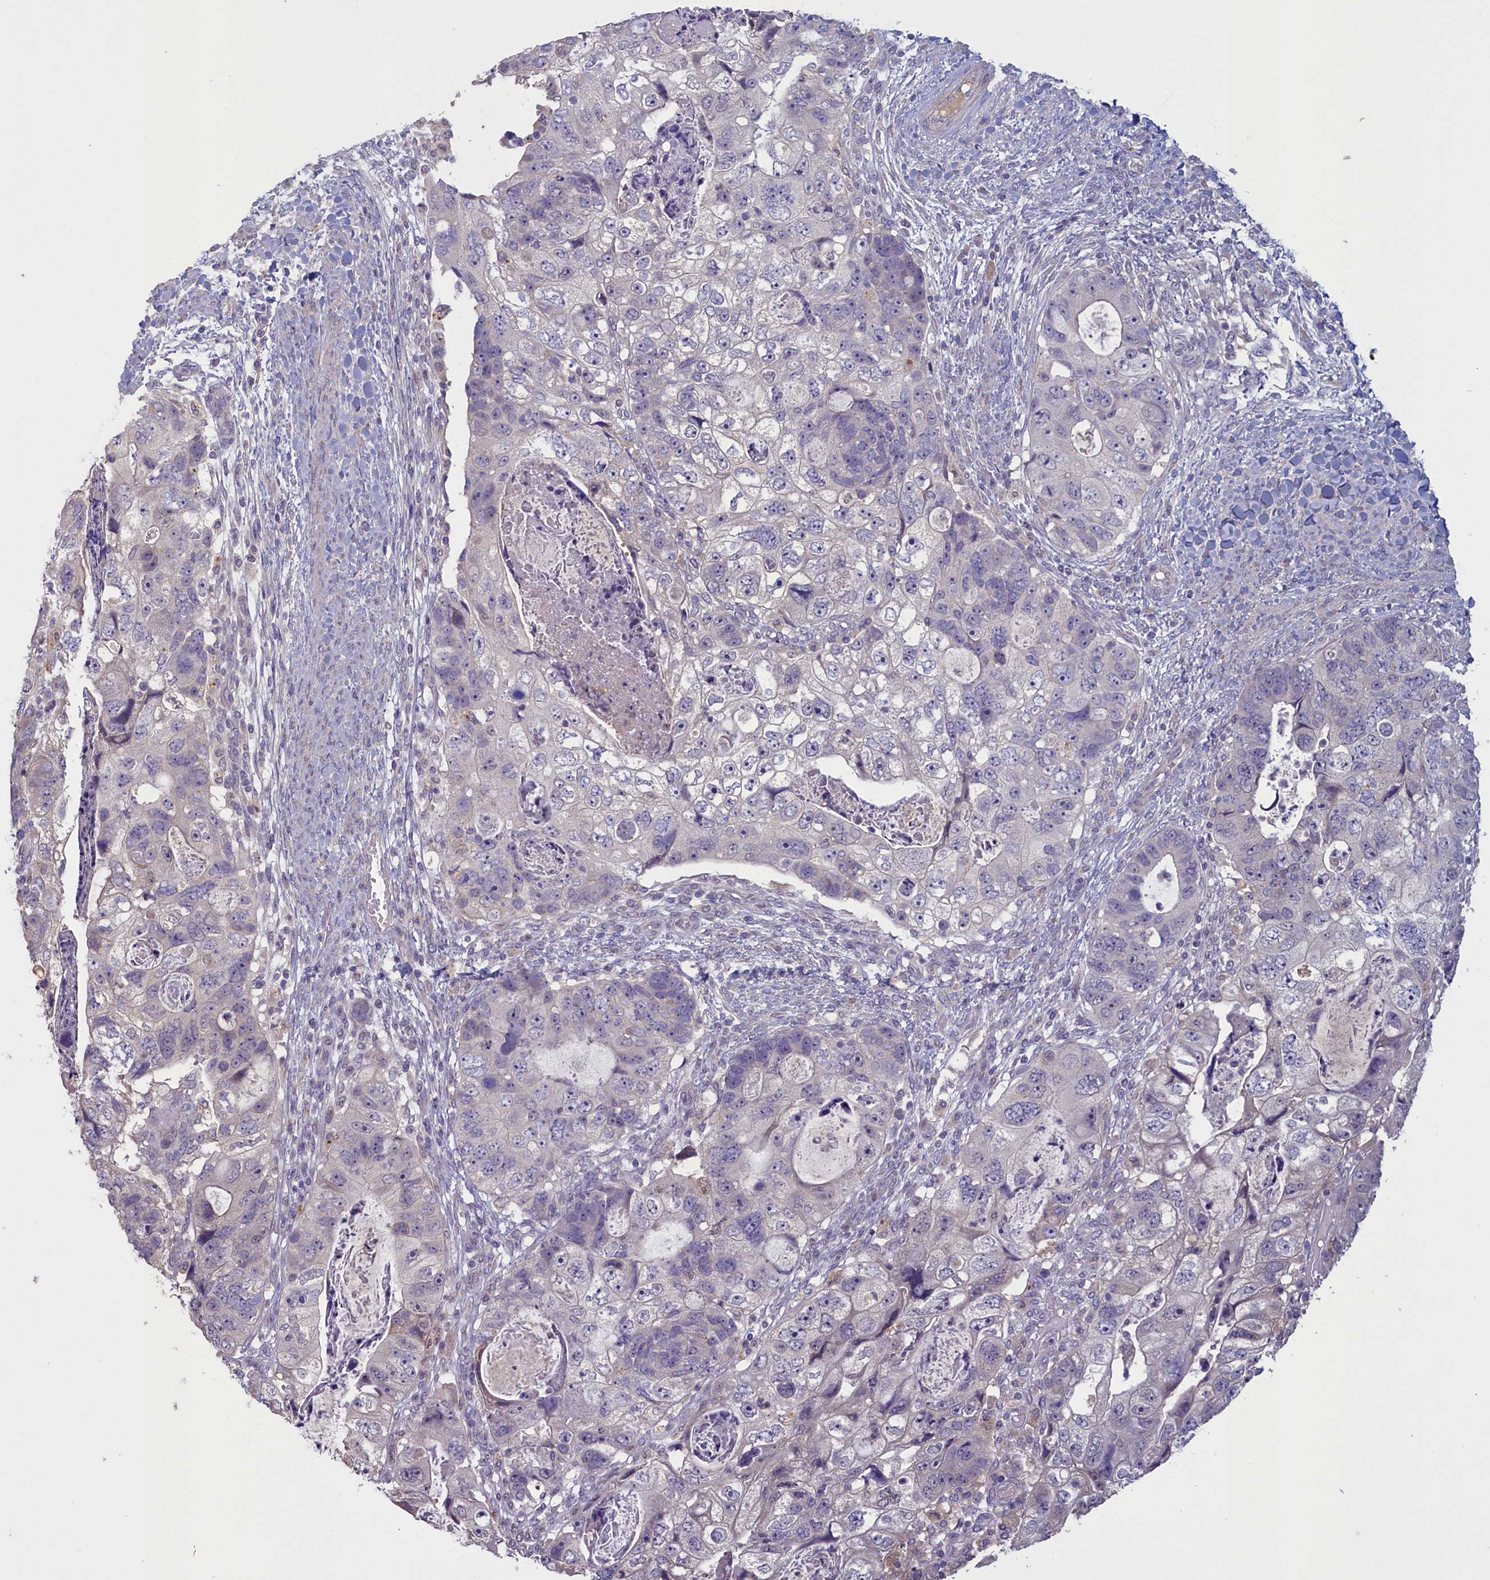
{"staining": {"intensity": "negative", "quantity": "none", "location": "none"}, "tissue": "colorectal cancer", "cell_type": "Tumor cells", "image_type": "cancer", "snomed": [{"axis": "morphology", "description": "Adenocarcinoma, NOS"}, {"axis": "topography", "description": "Rectum"}], "caption": "The immunohistochemistry image has no significant expression in tumor cells of colorectal adenocarcinoma tissue. (Stains: DAB IHC with hematoxylin counter stain, Microscopy: brightfield microscopy at high magnification).", "gene": "ATF7IP2", "patient": {"sex": "male", "age": 59}}